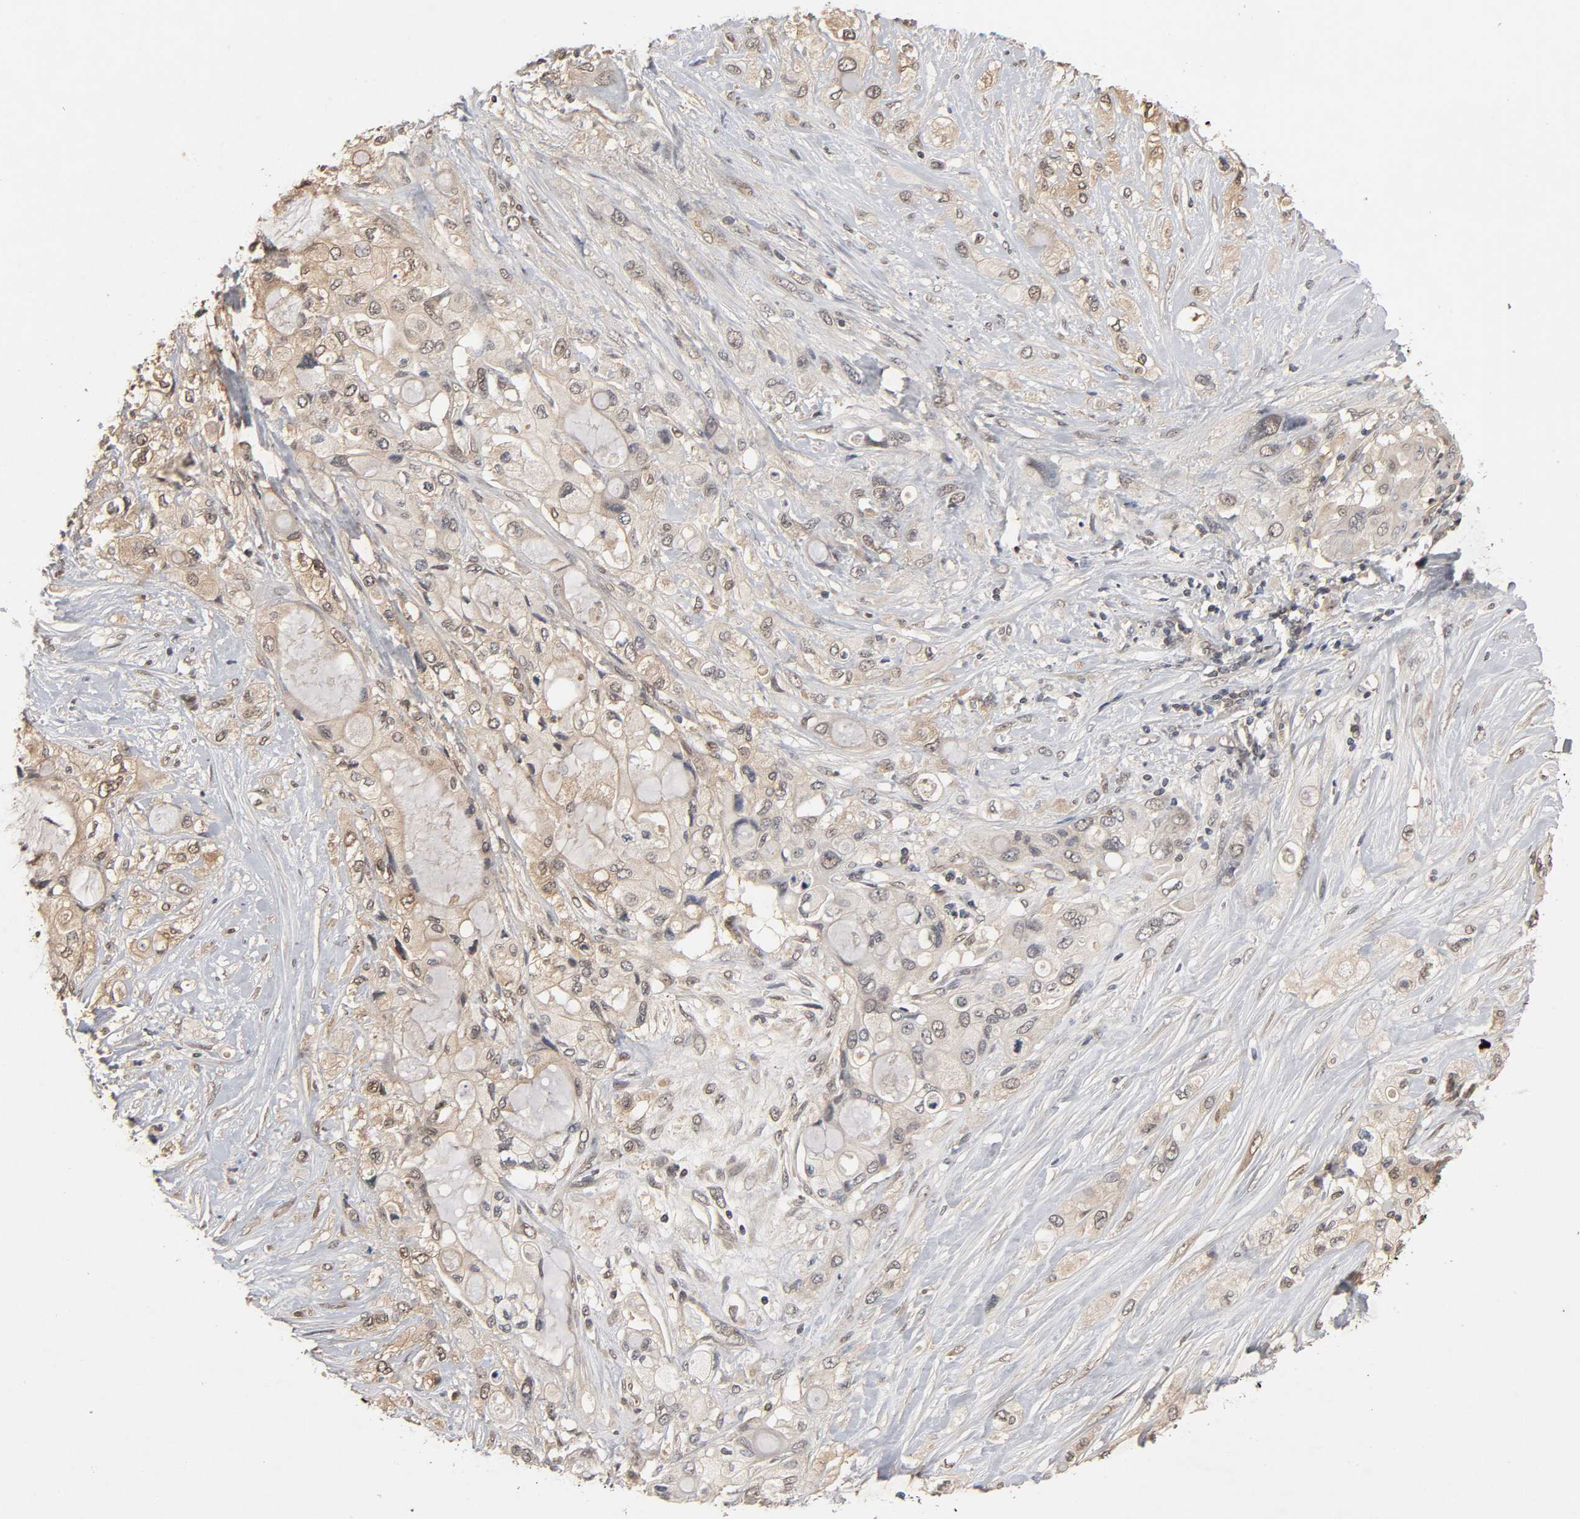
{"staining": {"intensity": "moderate", "quantity": ">75%", "location": "cytoplasmic/membranous,nuclear"}, "tissue": "pancreatic cancer", "cell_type": "Tumor cells", "image_type": "cancer", "snomed": [{"axis": "morphology", "description": "Adenocarcinoma, NOS"}, {"axis": "topography", "description": "Pancreas"}], "caption": "Immunohistochemistry image of neoplastic tissue: pancreatic cancer (adenocarcinoma) stained using immunohistochemistry (IHC) displays medium levels of moderate protein expression localized specifically in the cytoplasmic/membranous and nuclear of tumor cells, appearing as a cytoplasmic/membranous and nuclear brown color.", "gene": "HTR1E", "patient": {"sex": "female", "age": 59}}